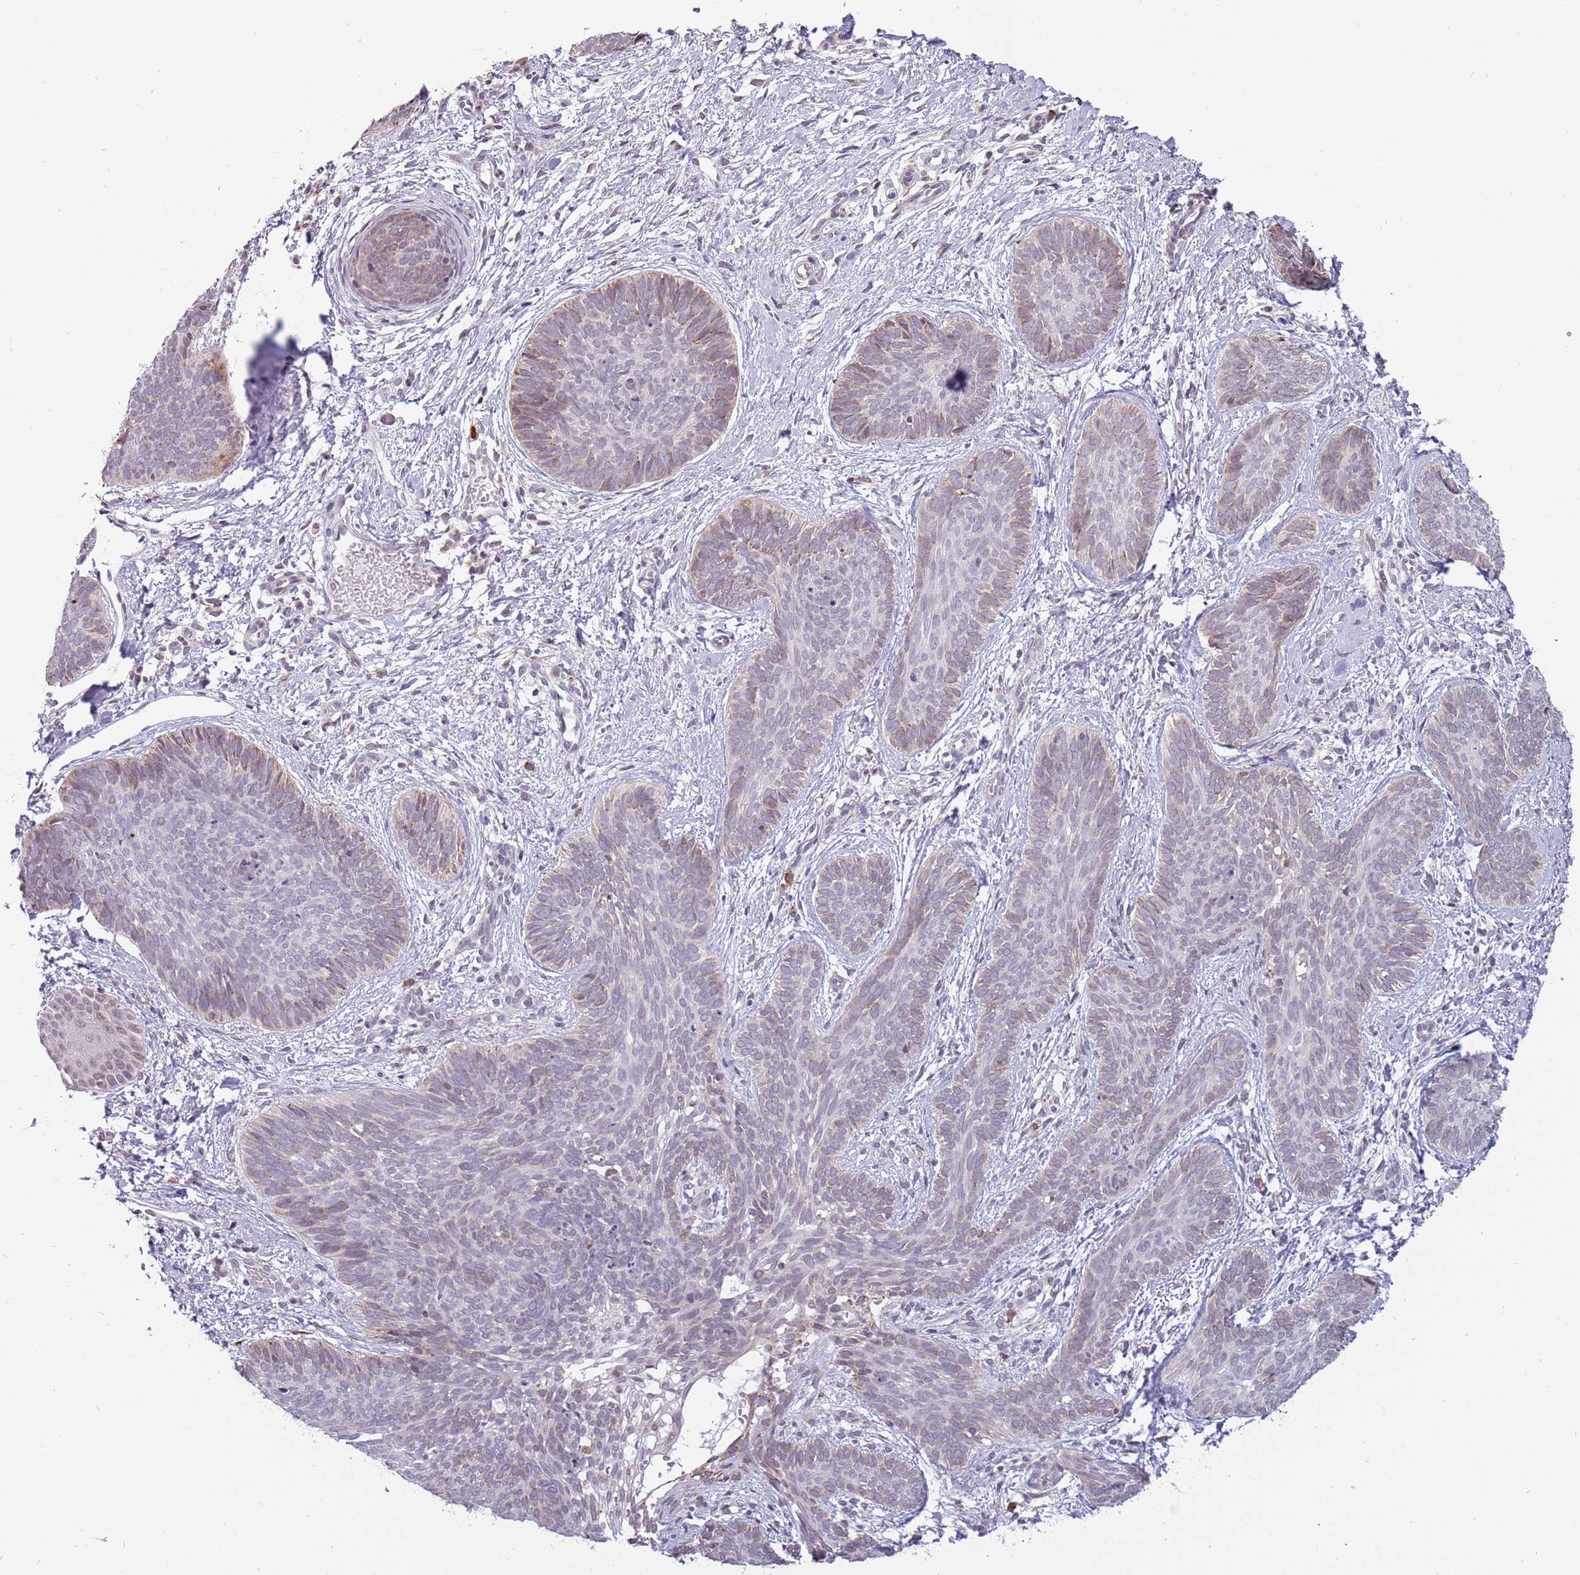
{"staining": {"intensity": "weak", "quantity": "<25%", "location": "cytoplasmic/membranous"}, "tissue": "skin cancer", "cell_type": "Tumor cells", "image_type": "cancer", "snomed": [{"axis": "morphology", "description": "Basal cell carcinoma"}, {"axis": "topography", "description": "Skin"}], "caption": "This is an IHC micrograph of human skin cancer. There is no positivity in tumor cells.", "gene": "BARD1", "patient": {"sex": "female", "age": 81}}